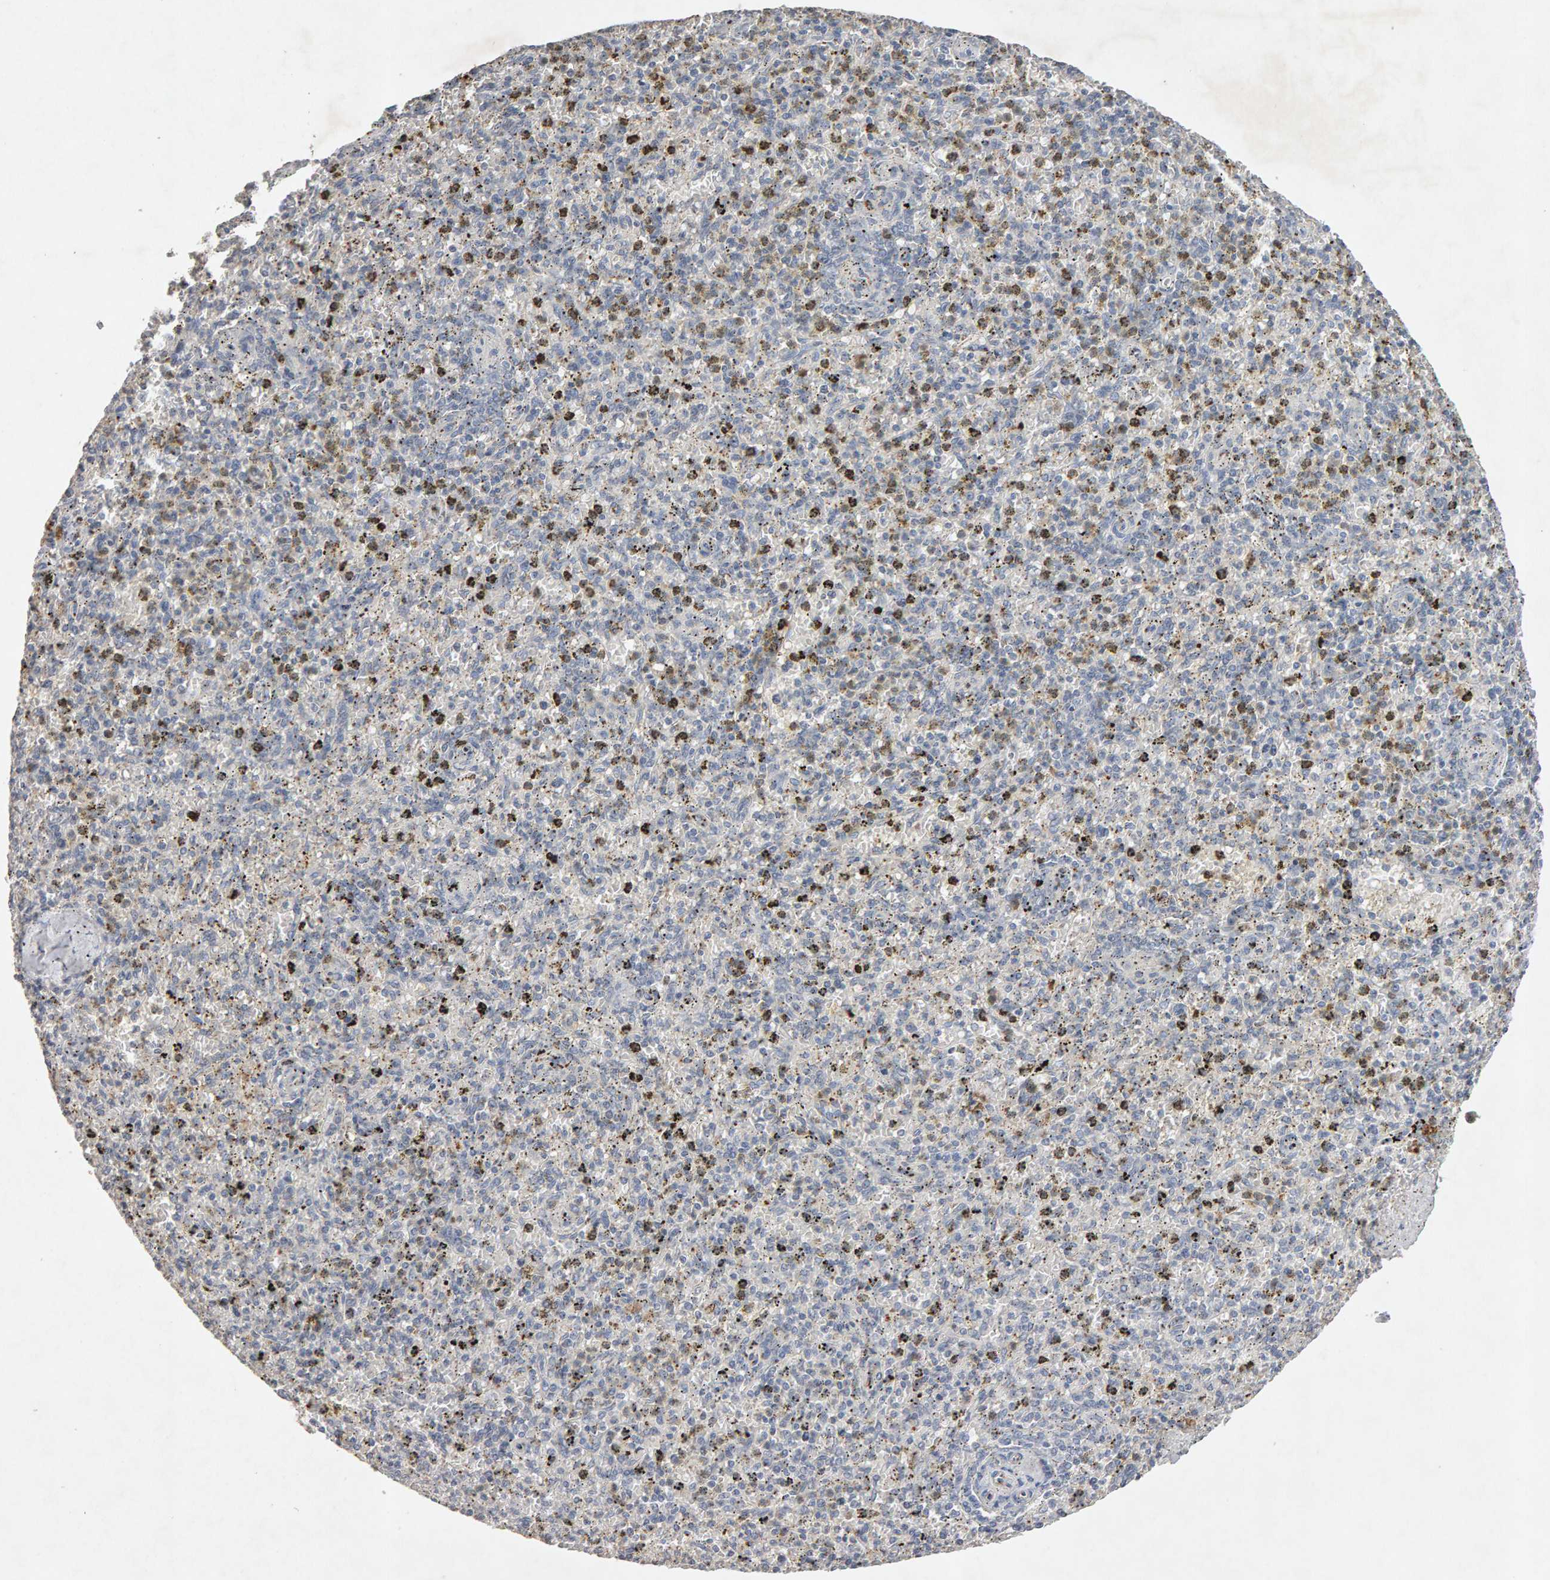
{"staining": {"intensity": "negative", "quantity": "none", "location": "none"}, "tissue": "spleen", "cell_type": "Cells in red pulp", "image_type": "normal", "snomed": [{"axis": "morphology", "description": "Normal tissue, NOS"}, {"axis": "topography", "description": "Spleen"}], "caption": "The image demonstrates no staining of cells in red pulp in benign spleen. (Stains: DAB (3,3'-diaminobenzidine) IHC with hematoxylin counter stain, Microscopy: brightfield microscopy at high magnification).", "gene": "PTPRM", "patient": {"sex": "male", "age": 72}}